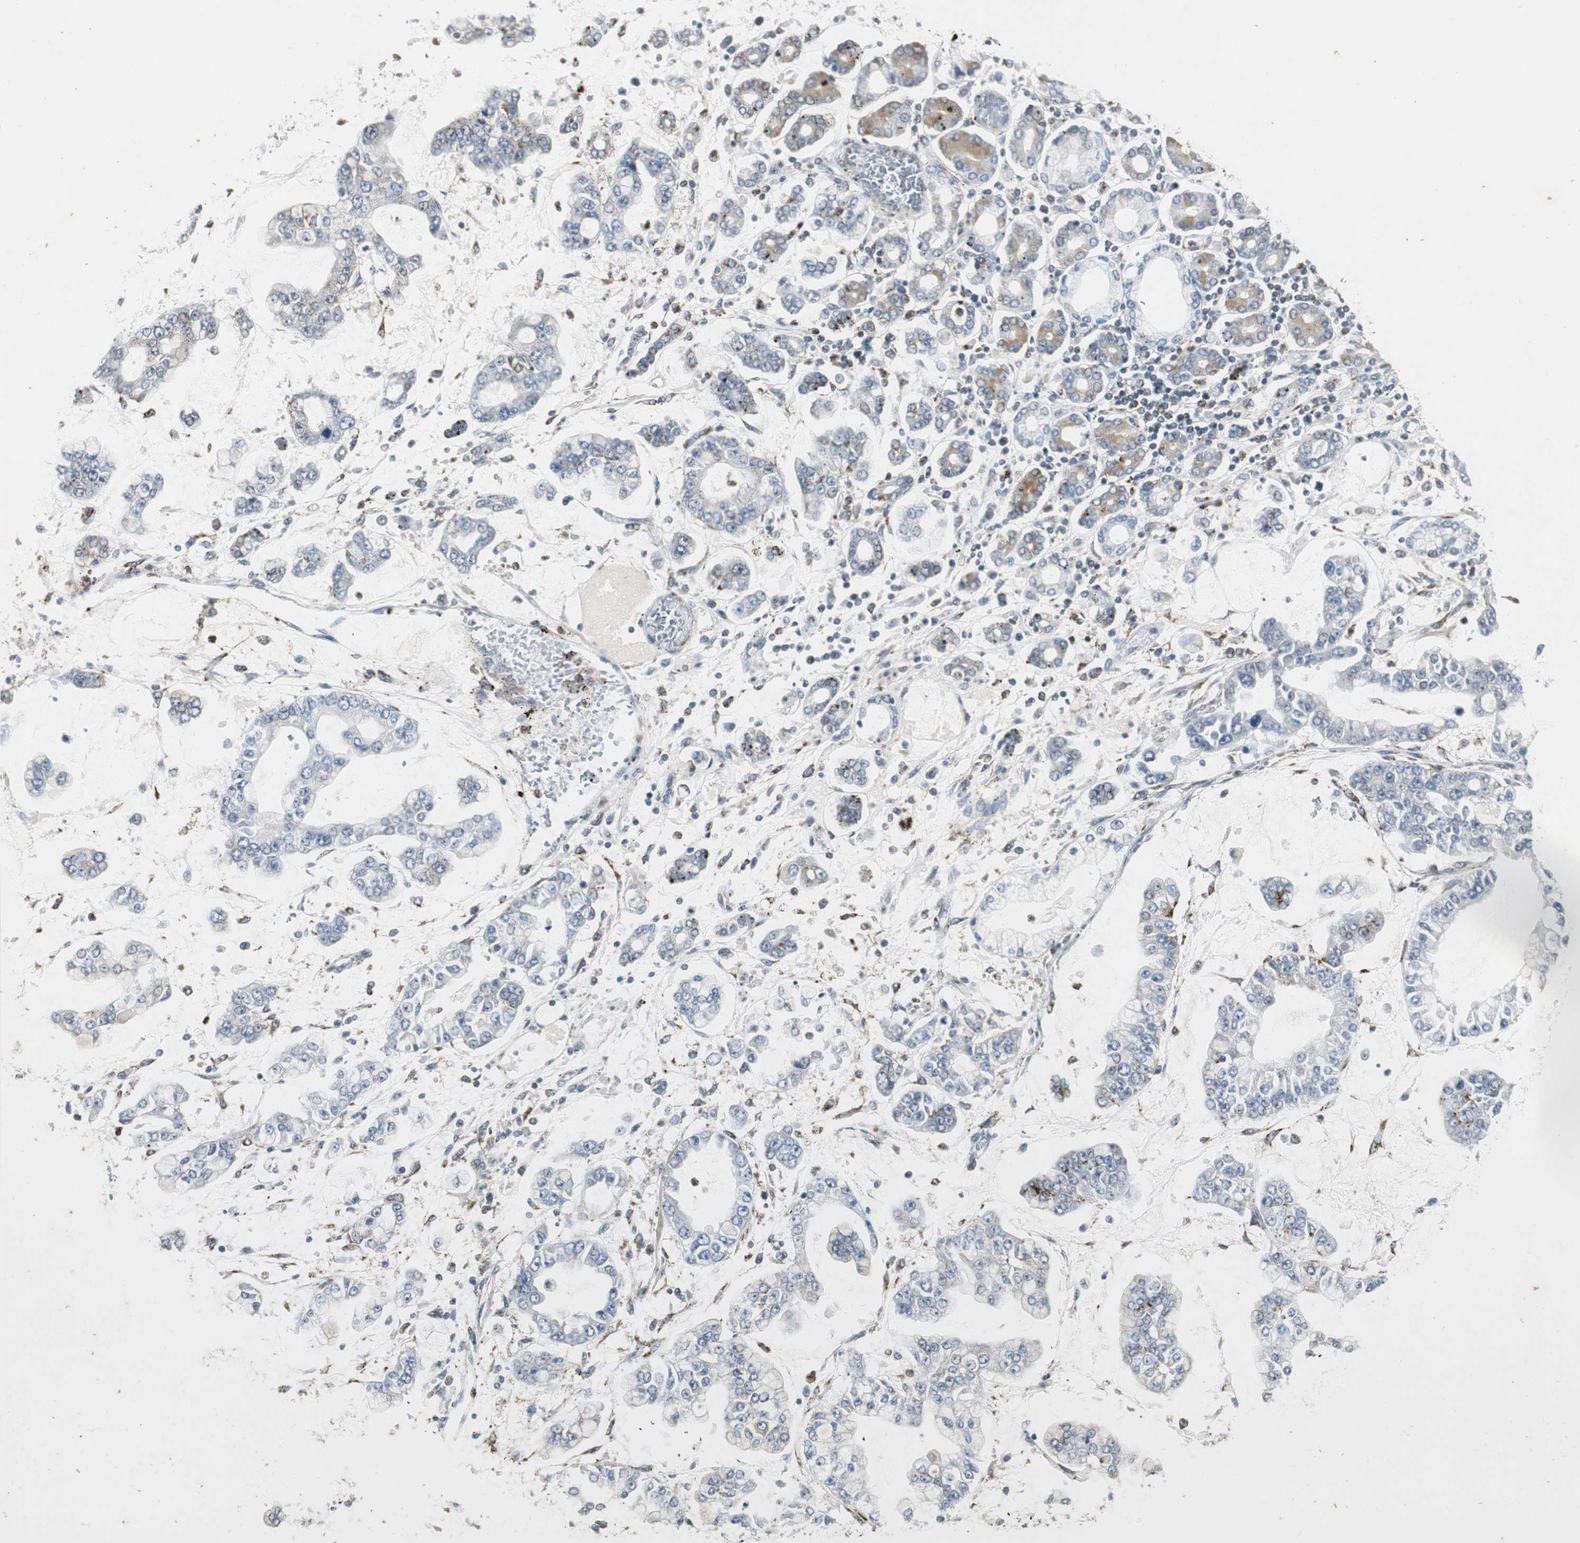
{"staining": {"intensity": "moderate", "quantity": "<25%", "location": "cytoplasmic/membranous"}, "tissue": "stomach cancer", "cell_type": "Tumor cells", "image_type": "cancer", "snomed": [{"axis": "morphology", "description": "Normal tissue, NOS"}, {"axis": "morphology", "description": "Adenocarcinoma, NOS"}, {"axis": "topography", "description": "Stomach, upper"}, {"axis": "topography", "description": "Stomach"}], "caption": "An image showing moderate cytoplasmic/membranous staining in about <25% of tumor cells in stomach adenocarcinoma, as visualized by brown immunohistochemical staining.", "gene": "PLIN3", "patient": {"sex": "male", "age": 76}}